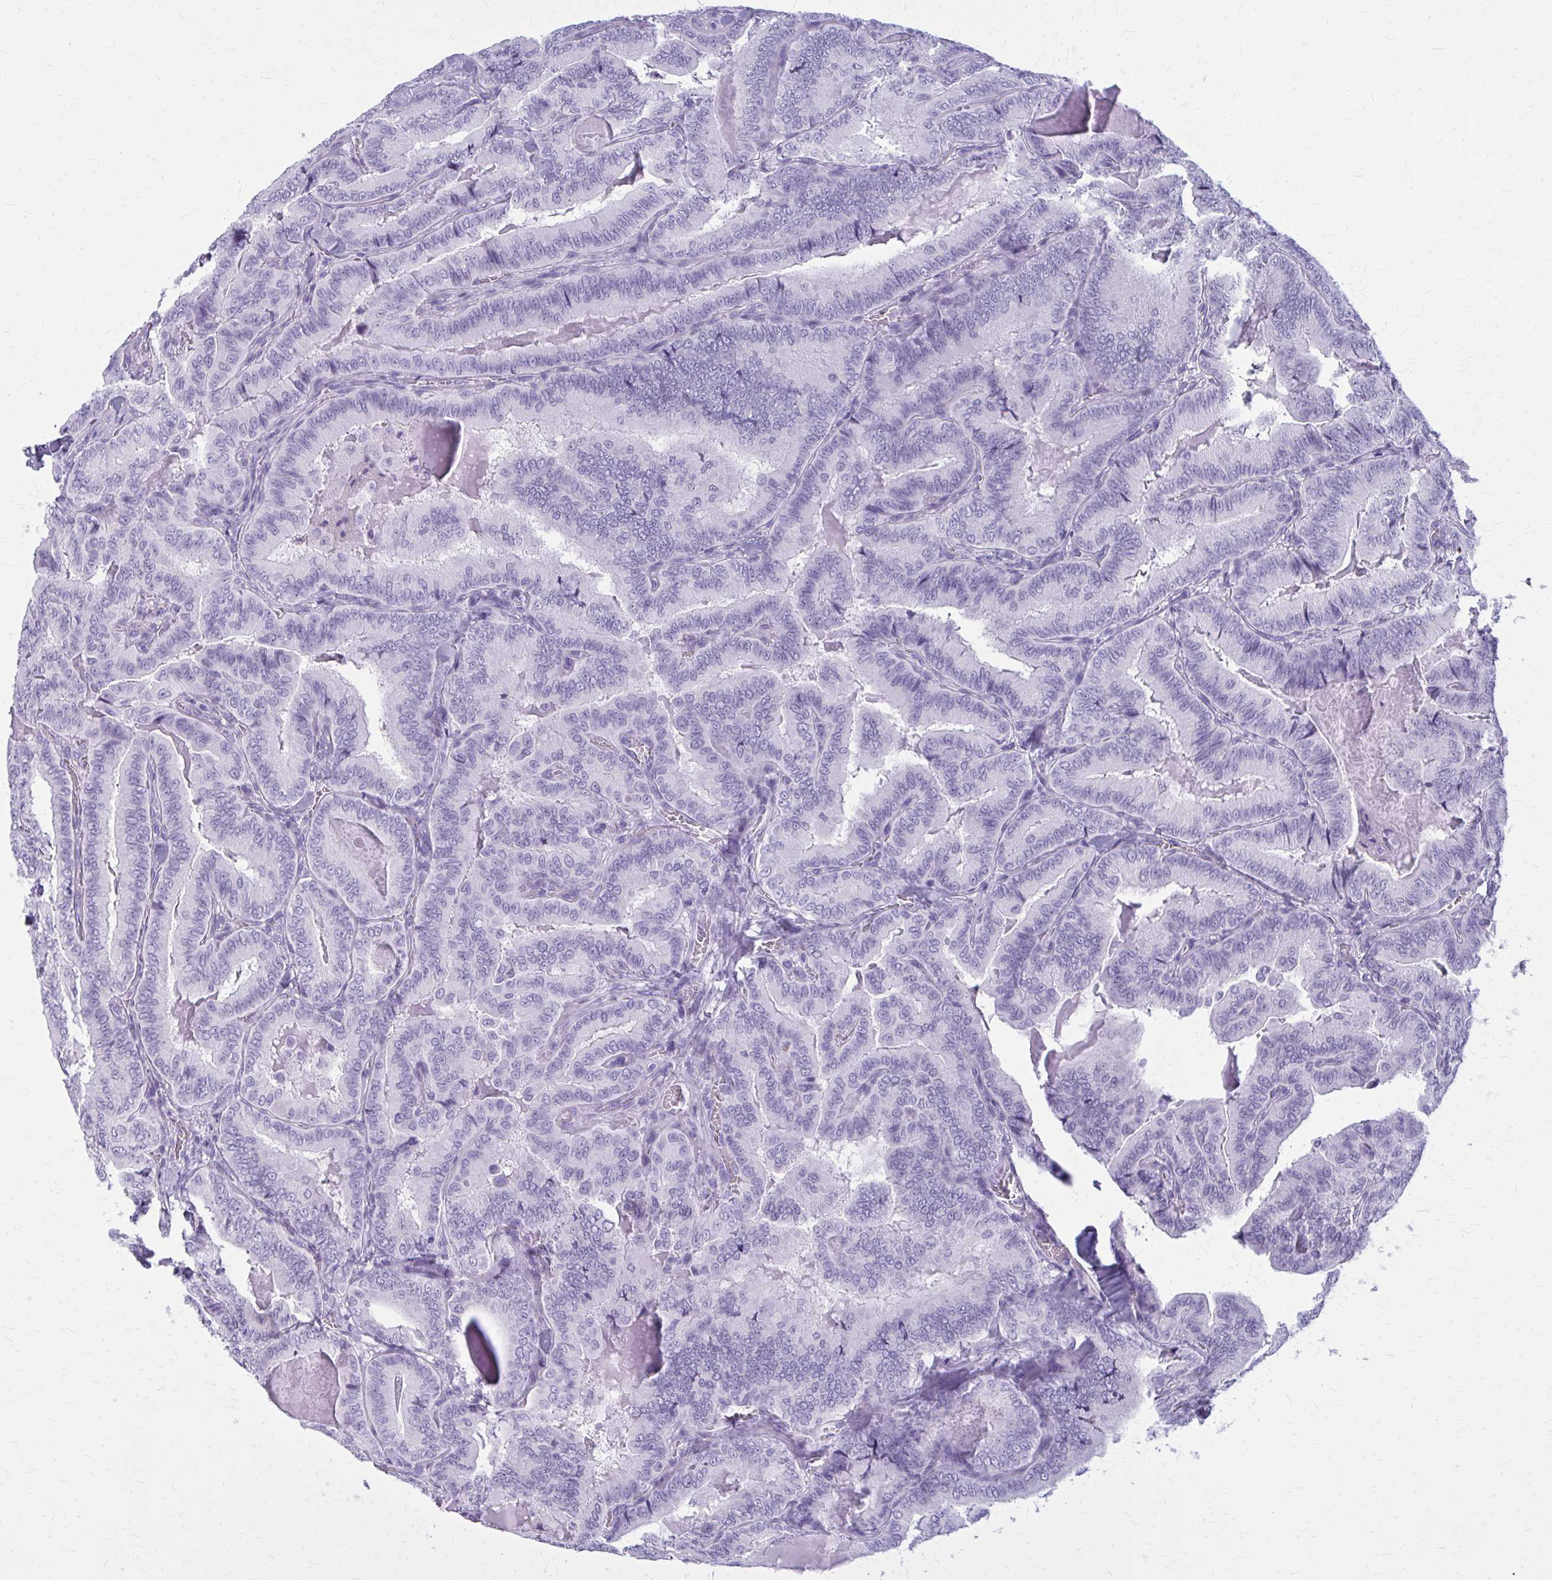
{"staining": {"intensity": "negative", "quantity": "none", "location": "none"}, "tissue": "thyroid cancer", "cell_type": "Tumor cells", "image_type": "cancer", "snomed": [{"axis": "morphology", "description": "Papillary adenocarcinoma, NOS"}, {"axis": "topography", "description": "Thyroid gland"}], "caption": "Immunohistochemical staining of human thyroid papillary adenocarcinoma displays no significant staining in tumor cells.", "gene": "ZDHHC7", "patient": {"sex": "male", "age": 61}}